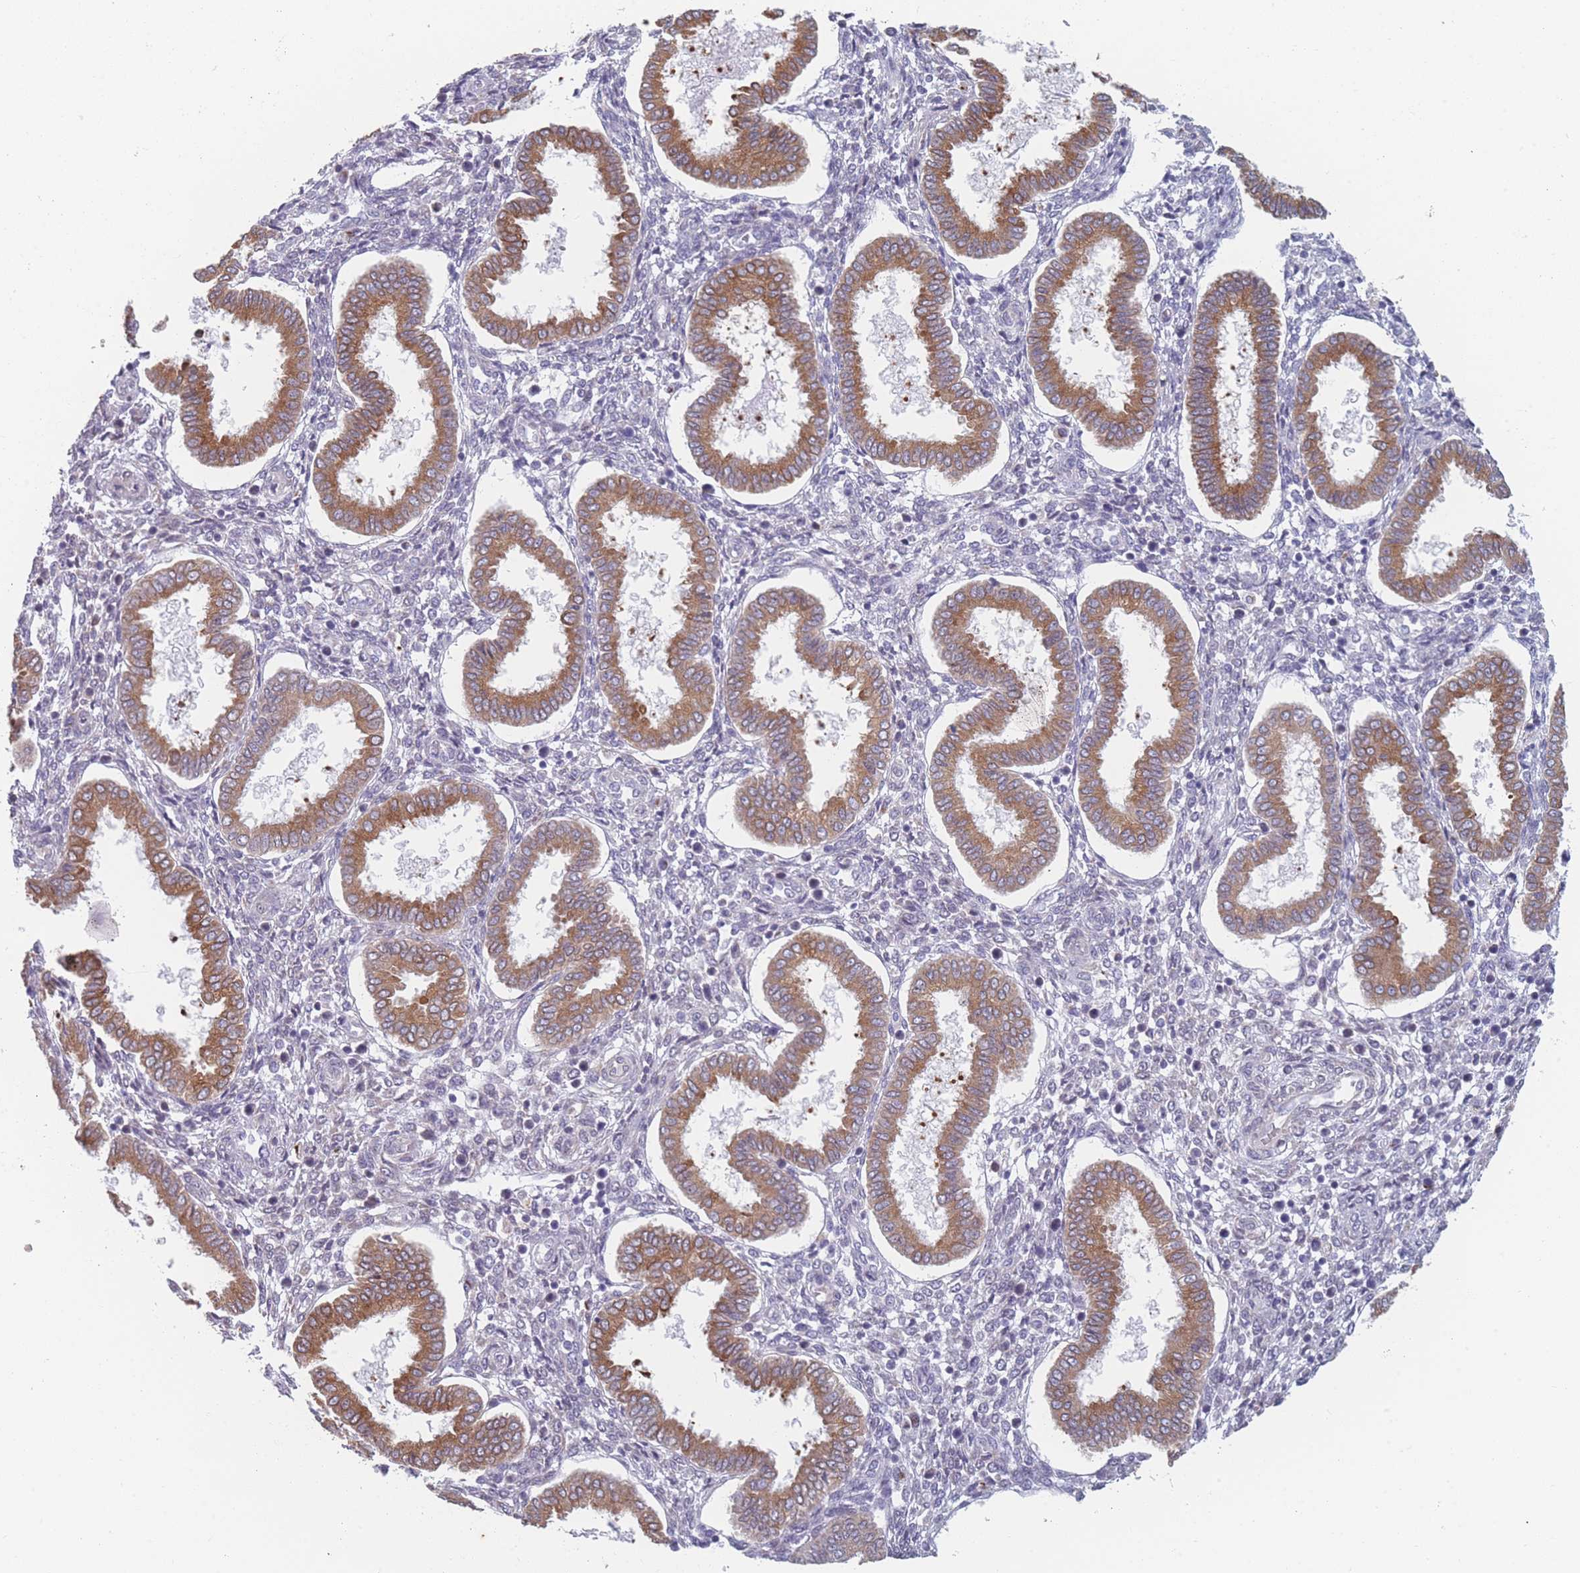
{"staining": {"intensity": "negative", "quantity": "none", "location": "none"}, "tissue": "endometrium", "cell_type": "Cells in endometrial stroma", "image_type": "normal", "snomed": [{"axis": "morphology", "description": "Normal tissue, NOS"}, {"axis": "topography", "description": "Endometrium"}], "caption": "This is an IHC photomicrograph of benign endometrium. There is no expression in cells in endometrial stroma.", "gene": "TMED10", "patient": {"sex": "female", "age": 24}}